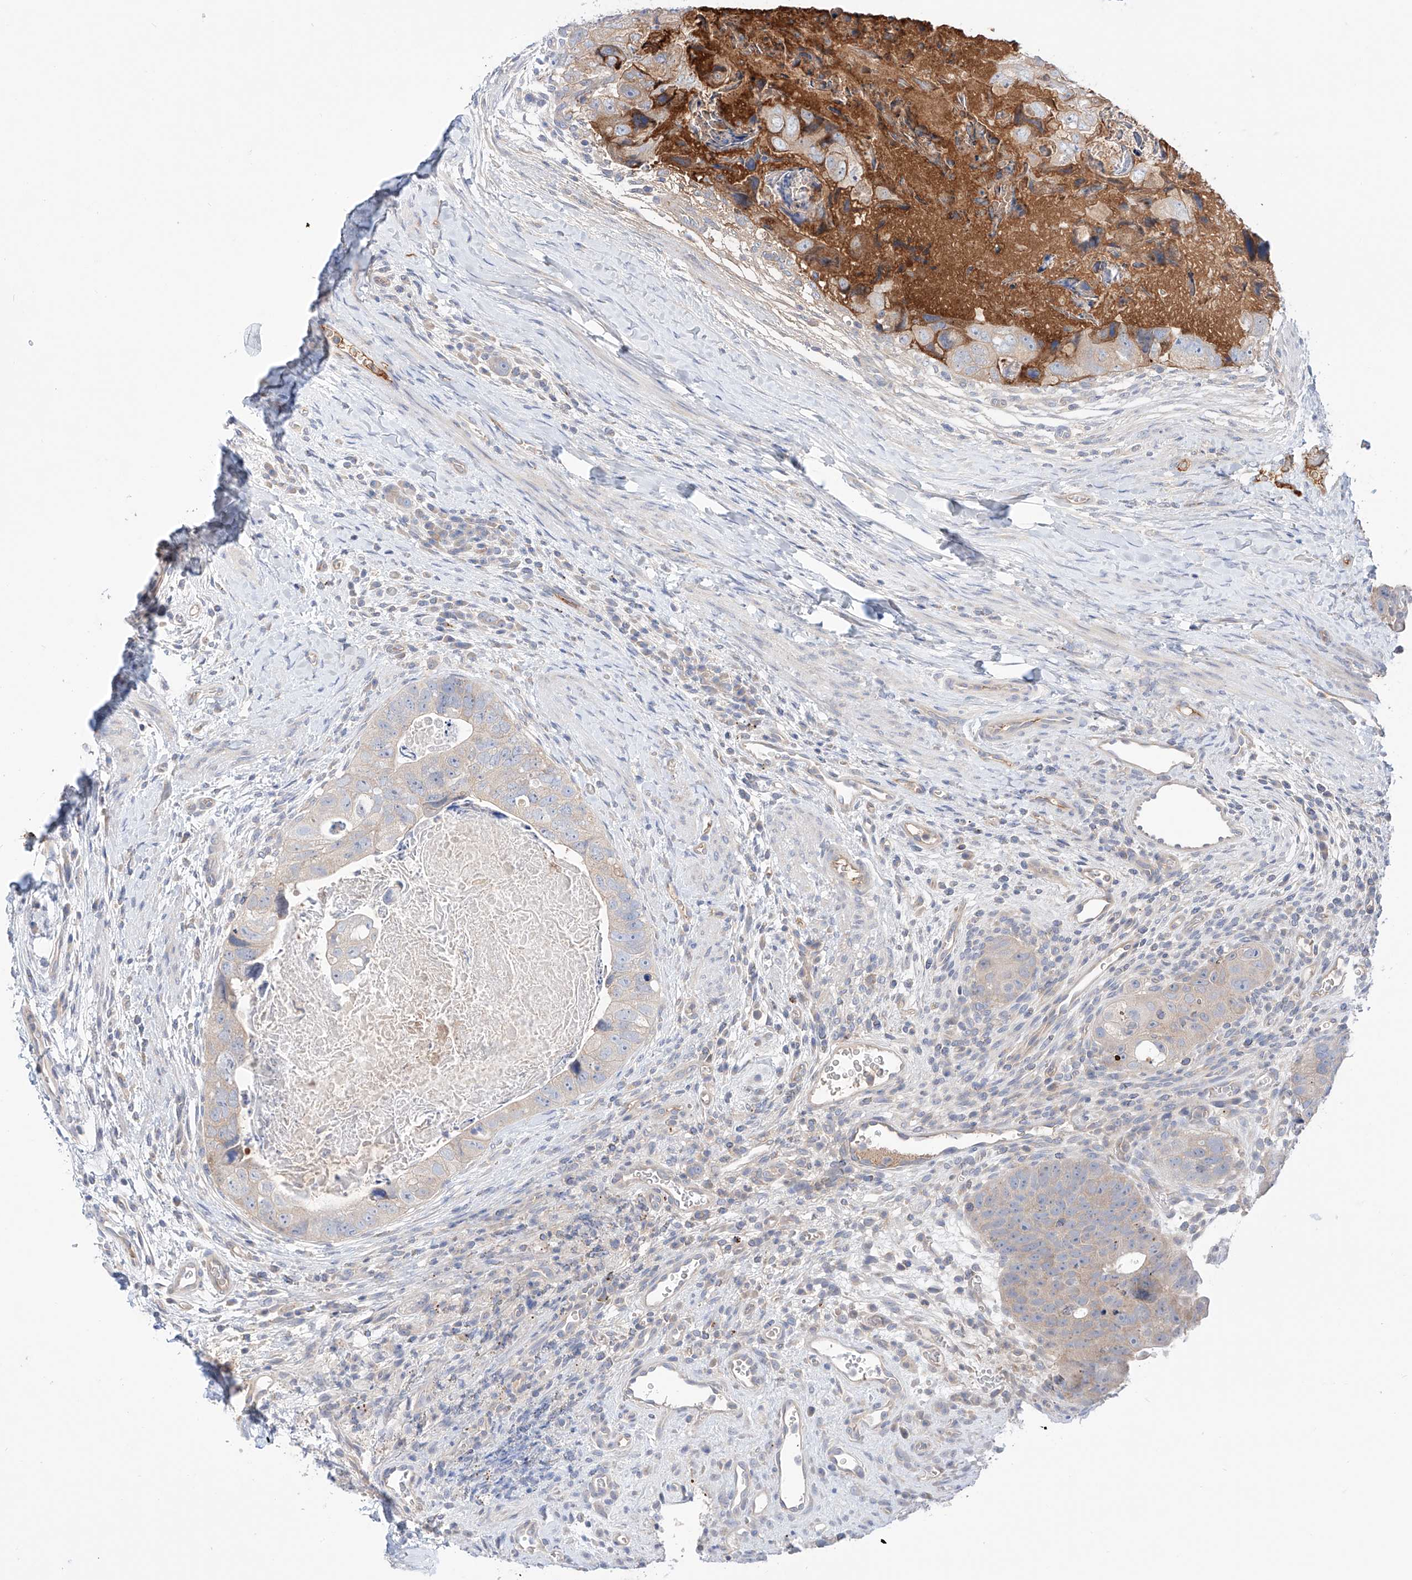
{"staining": {"intensity": "weak", "quantity": "<25%", "location": "cytoplasmic/membranous"}, "tissue": "colorectal cancer", "cell_type": "Tumor cells", "image_type": "cancer", "snomed": [{"axis": "morphology", "description": "Adenocarcinoma, NOS"}, {"axis": "topography", "description": "Rectum"}], "caption": "Immunohistochemistry (IHC) of colorectal adenocarcinoma shows no positivity in tumor cells.", "gene": "PGGT1B", "patient": {"sex": "male", "age": 59}}